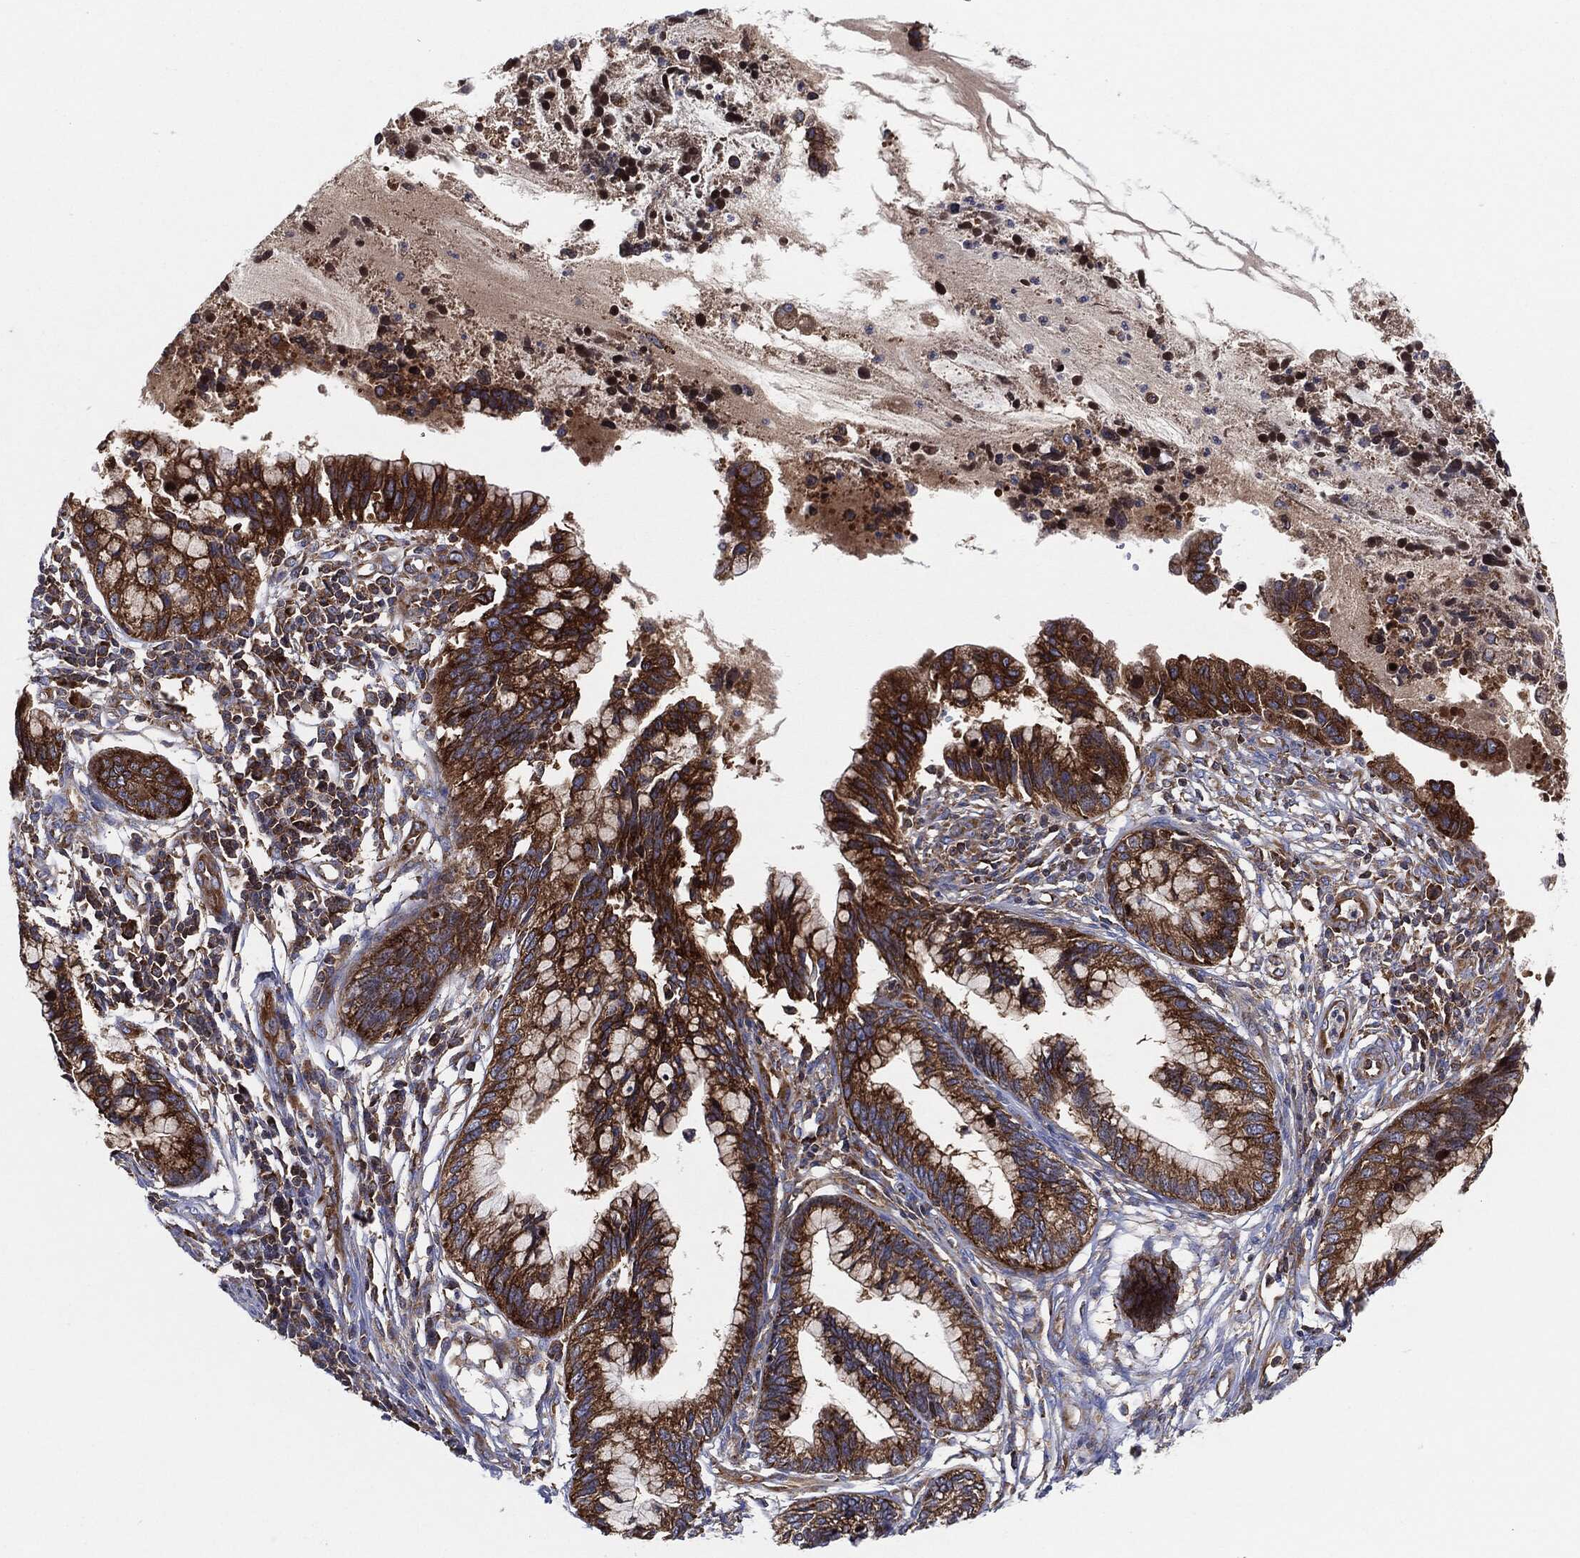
{"staining": {"intensity": "strong", "quantity": ">75%", "location": "cytoplasmic/membranous"}, "tissue": "cervical cancer", "cell_type": "Tumor cells", "image_type": "cancer", "snomed": [{"axis": "morphology", "description": "Adenocarcinoma, NOS"}, {"axis": "topography", "description": "Cervix"}], "caption": "Immunohistochemical staining of adenocarcinoma (cervical) shows high levels of strong cytoplasmic/membranous protein staining in approximately >75% of tumor cells.", "gene": "EIF2S2", "patient": {"sex": "female", "age": 44}}